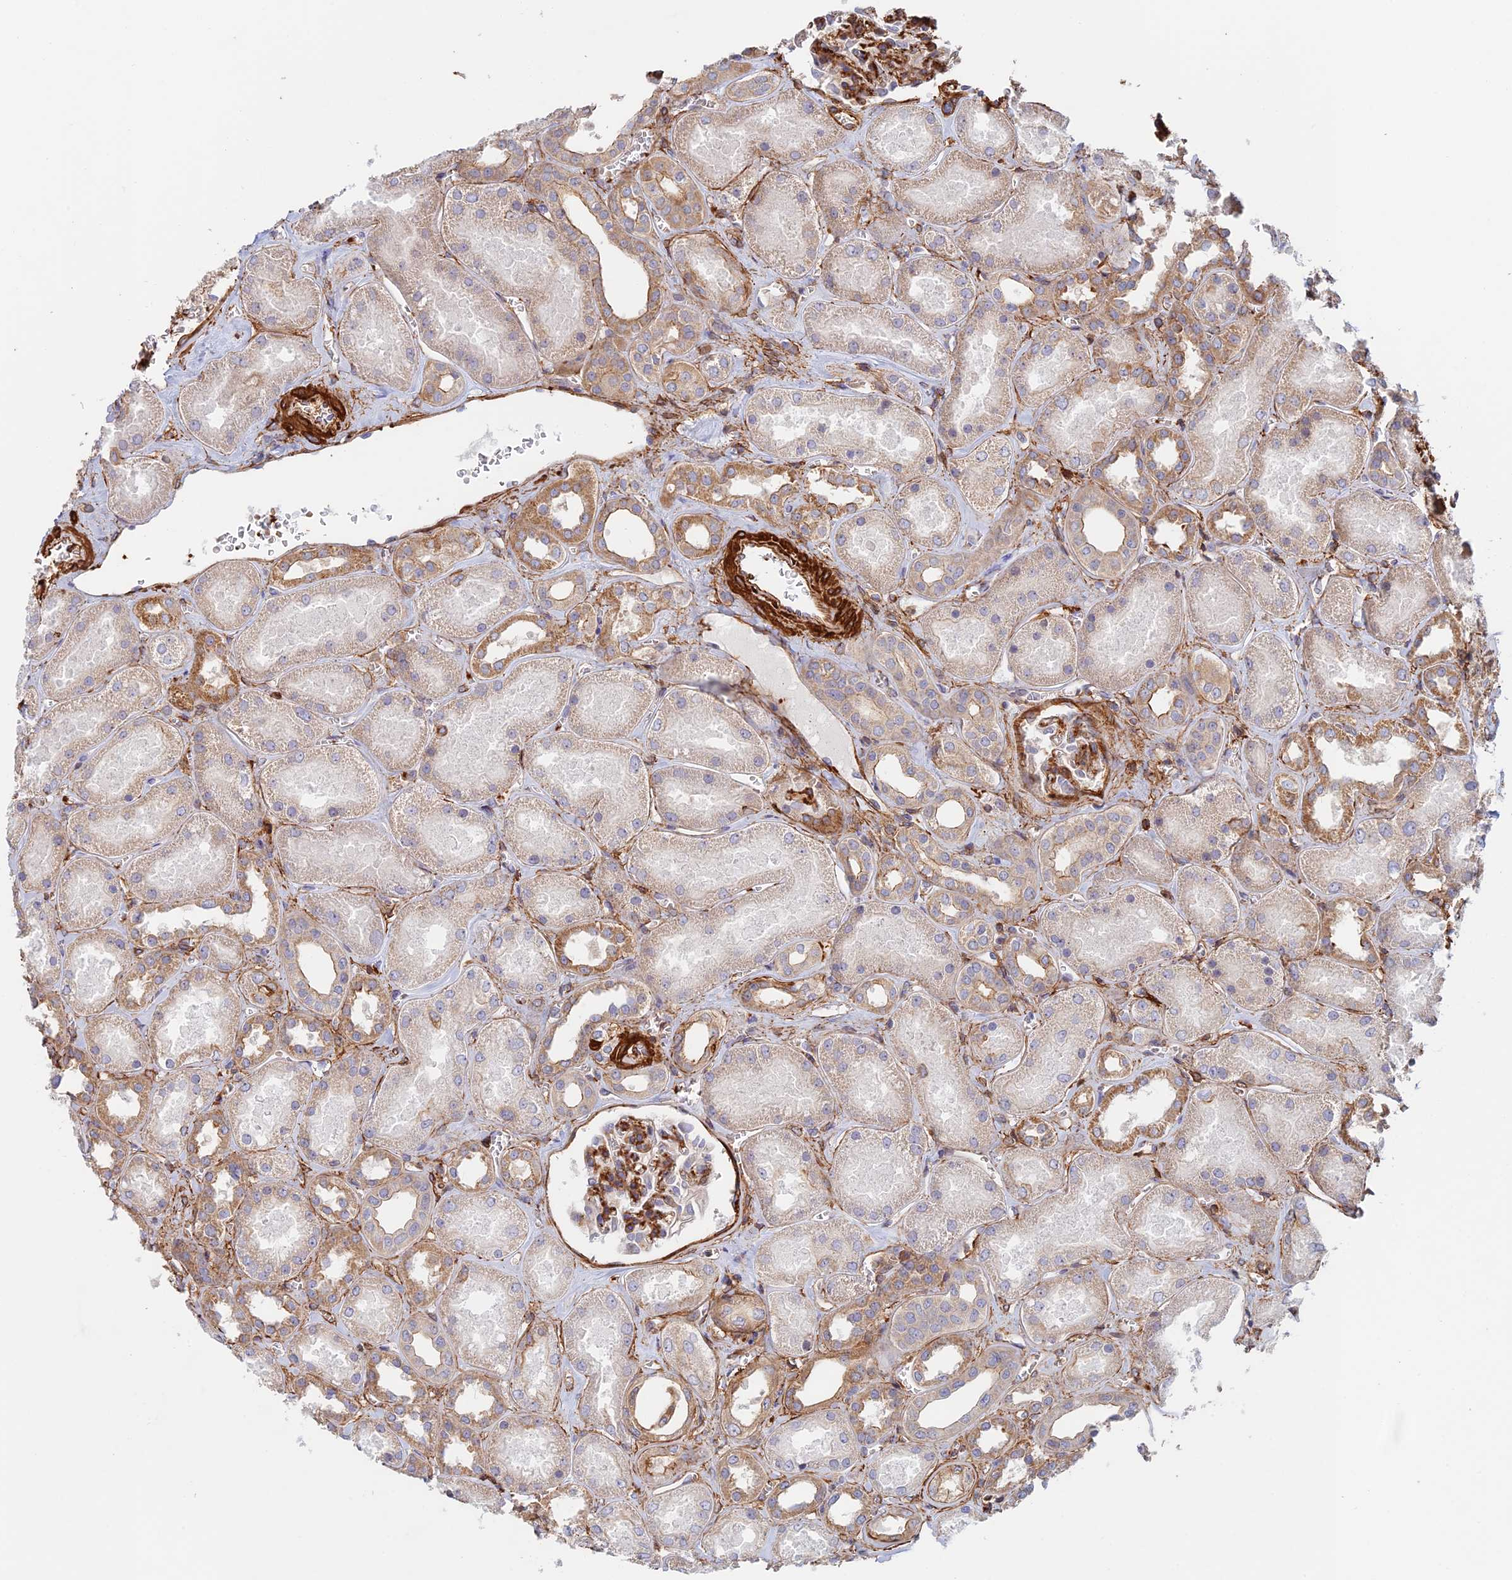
{"staining": {"intensity": "strong", "quantity": "<25%", "location": "cytoplasmic/membranous"}, "tissue": "kidney", "cell_type": "Cells in glomeruli", "image_type": "normal", "snomed": [{"axis": "morphology", "description": "Normal tissue, NOS"}, {"axis": "morphology", "description": "Adenocarcinoma, NOS"}, {"axis": "topography", "description": "Kidney"}], "caption": "DAB immunohistochemical staining of unremarkable human kidney reveals strong cytoplasmic/membranous protein expression in approximately <25% of cells in glomeruli.", "gene": "PAK4", "patient": {"sex": "female", "age": 68}}